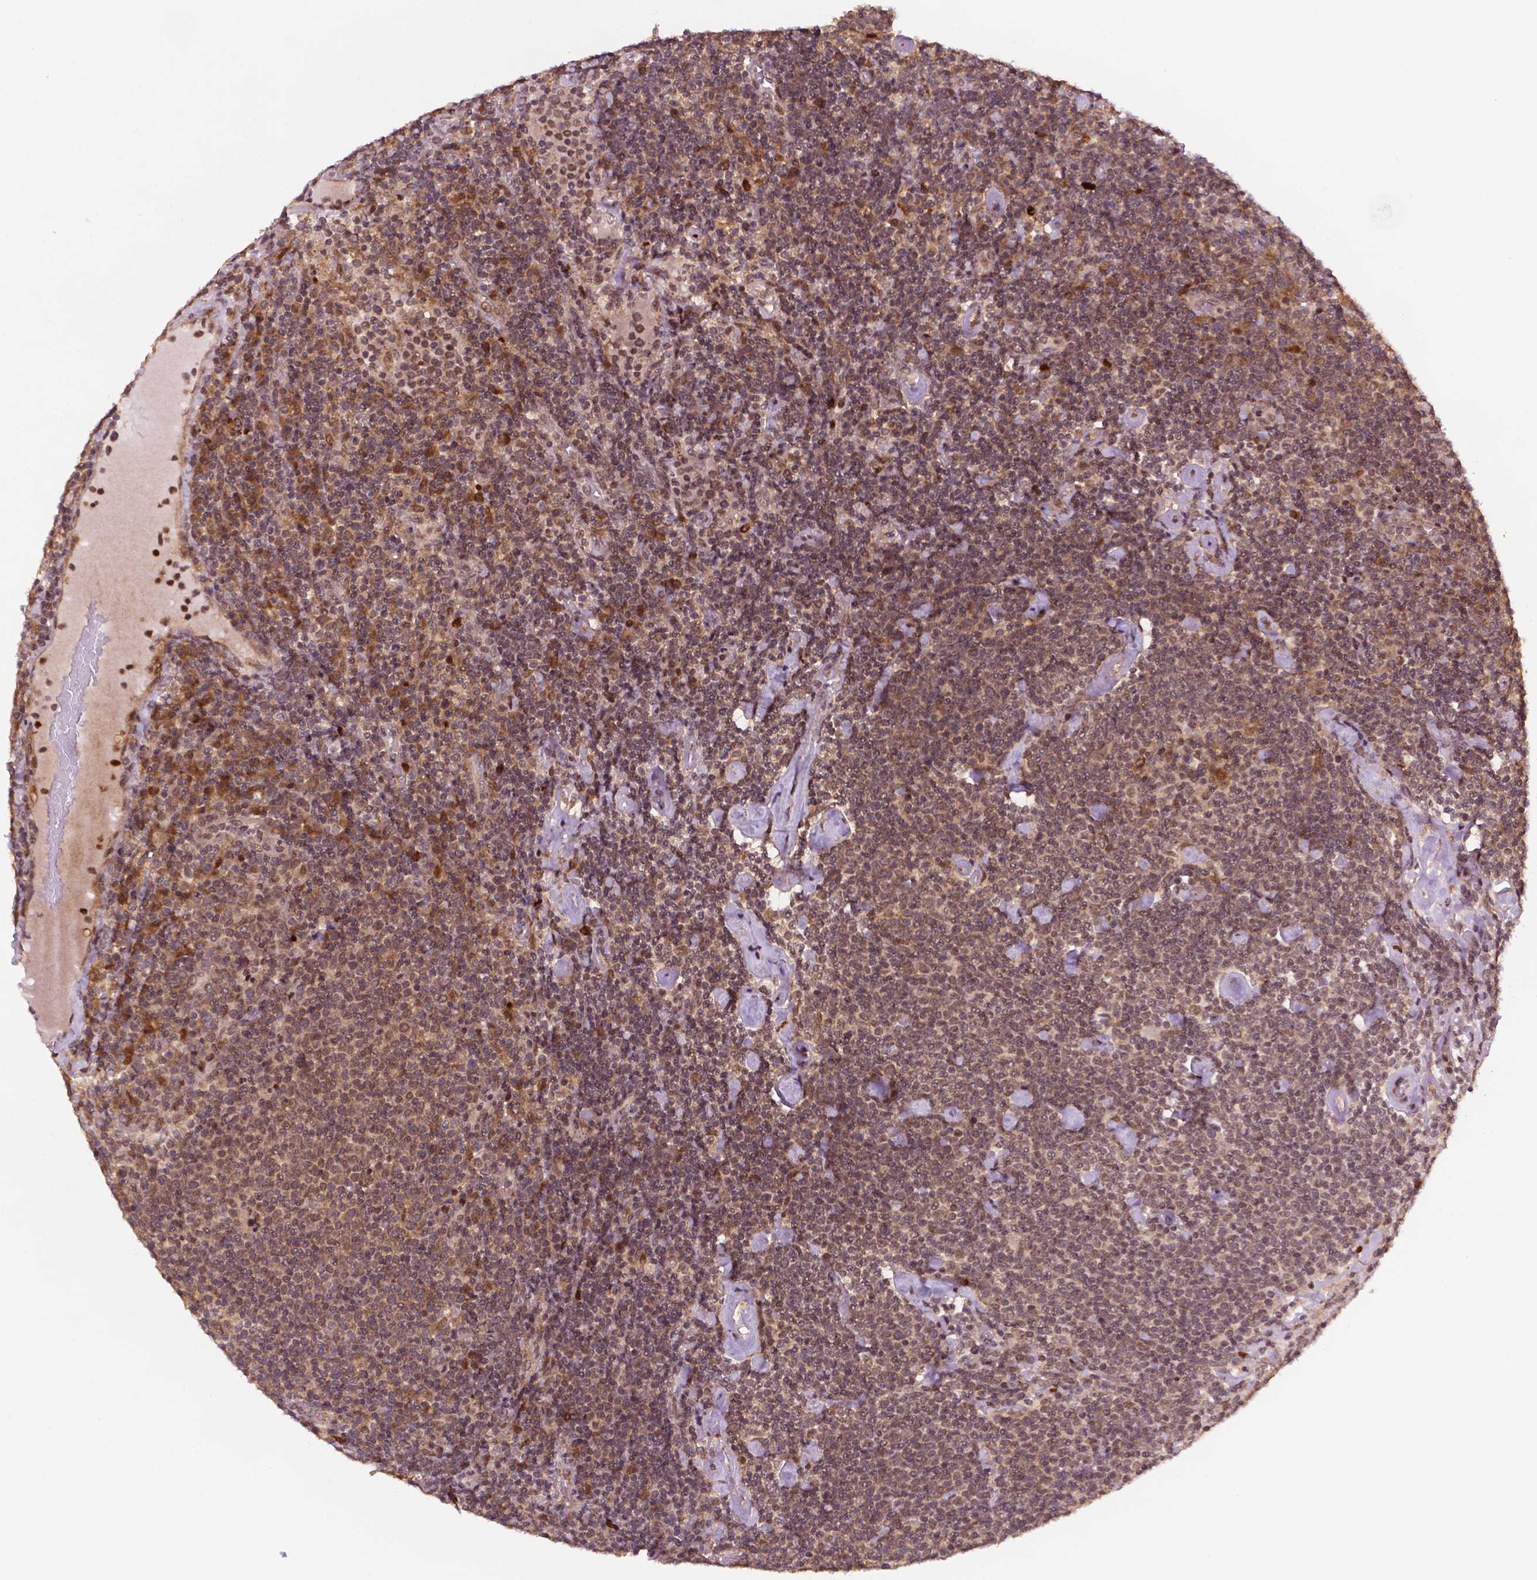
{"staining": {"intensity": "moderate", "quantity": "25%-75%", "location": "cytoplasmic/membranous,nuclear"}, "tissue": "lymphoma", "cell_type": "Tumor cells", "image_type": "cancer", "snomed": [{"axis": "morphology", "description": "Malignant lymphoma, non-Hodgkin's type, High grade"}, {"axis": "topography", "description": "Lymph node"}], "caption": "The immunohistochemical stain labels moderate cytoplasmic/membranous and nuclear positivity in tumor cells of malignant lymphoma, non-Hodgkin's type (high-grade) tissue.", "gene": "TMX2", "patient": {"sex": "male", "age": 61}}